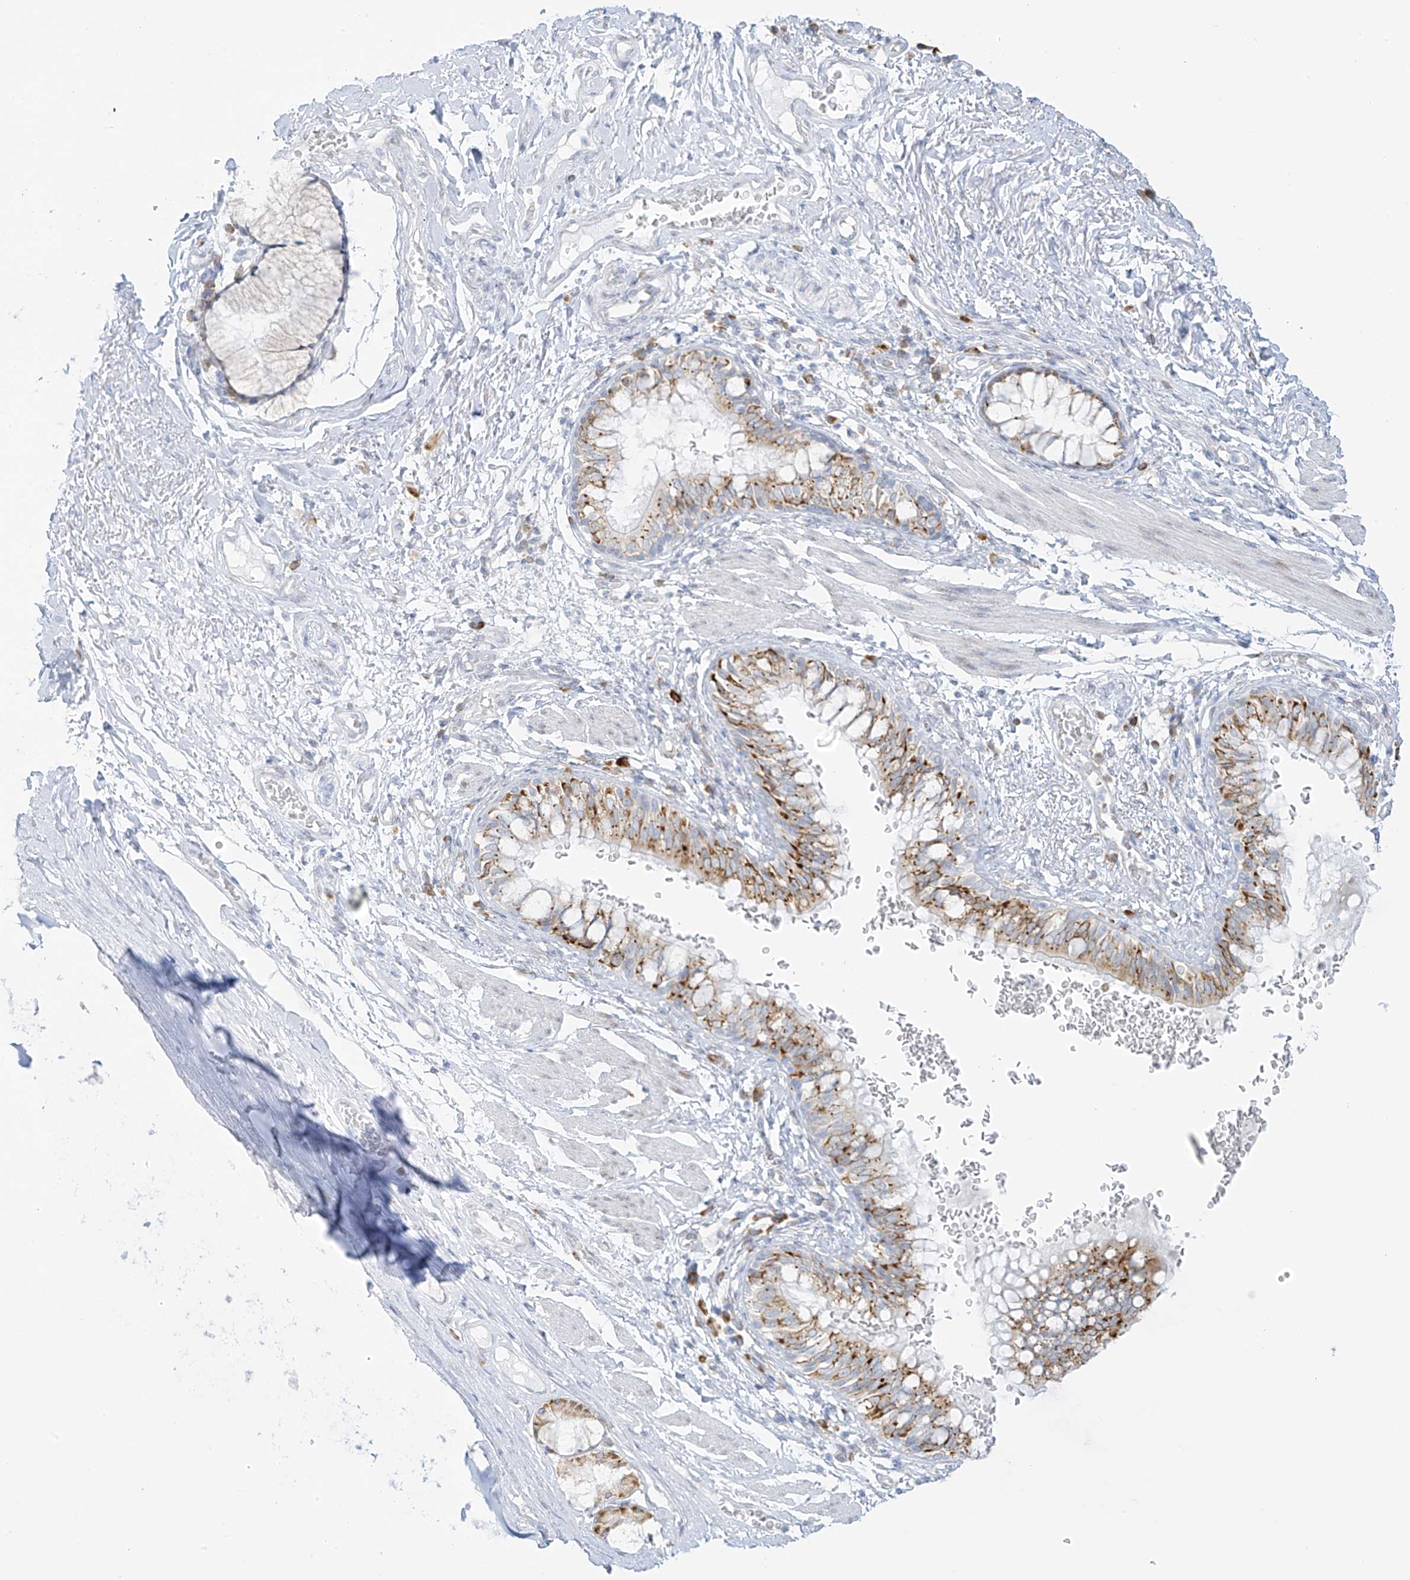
{"staining": {"intensity": "moderate", "quantity": ">75%", "location": "cytoplasmic/membranous"}, "tissue": "bronchus", "cell_type": "Respiratory epithelial cells", "image_type": "normal", "snomed": [{"axis": "morphology", "description": "Normal tissue, NOS"}, {"axis": "topography", "description": "Cartilage tissue"}, {"axis": "topography", "description": "Bronchus"}], "caption": "Immunohistochemistry photomicrograph of unremarkable human bronchus stained for a protein (brown), which exhibits medium levels of moderate cytoplasmic/membranous expression in about >75% of respiratory epithelial cells.", "gene": "LRRC59", "patient": {"sex": "female", "age": 36}}